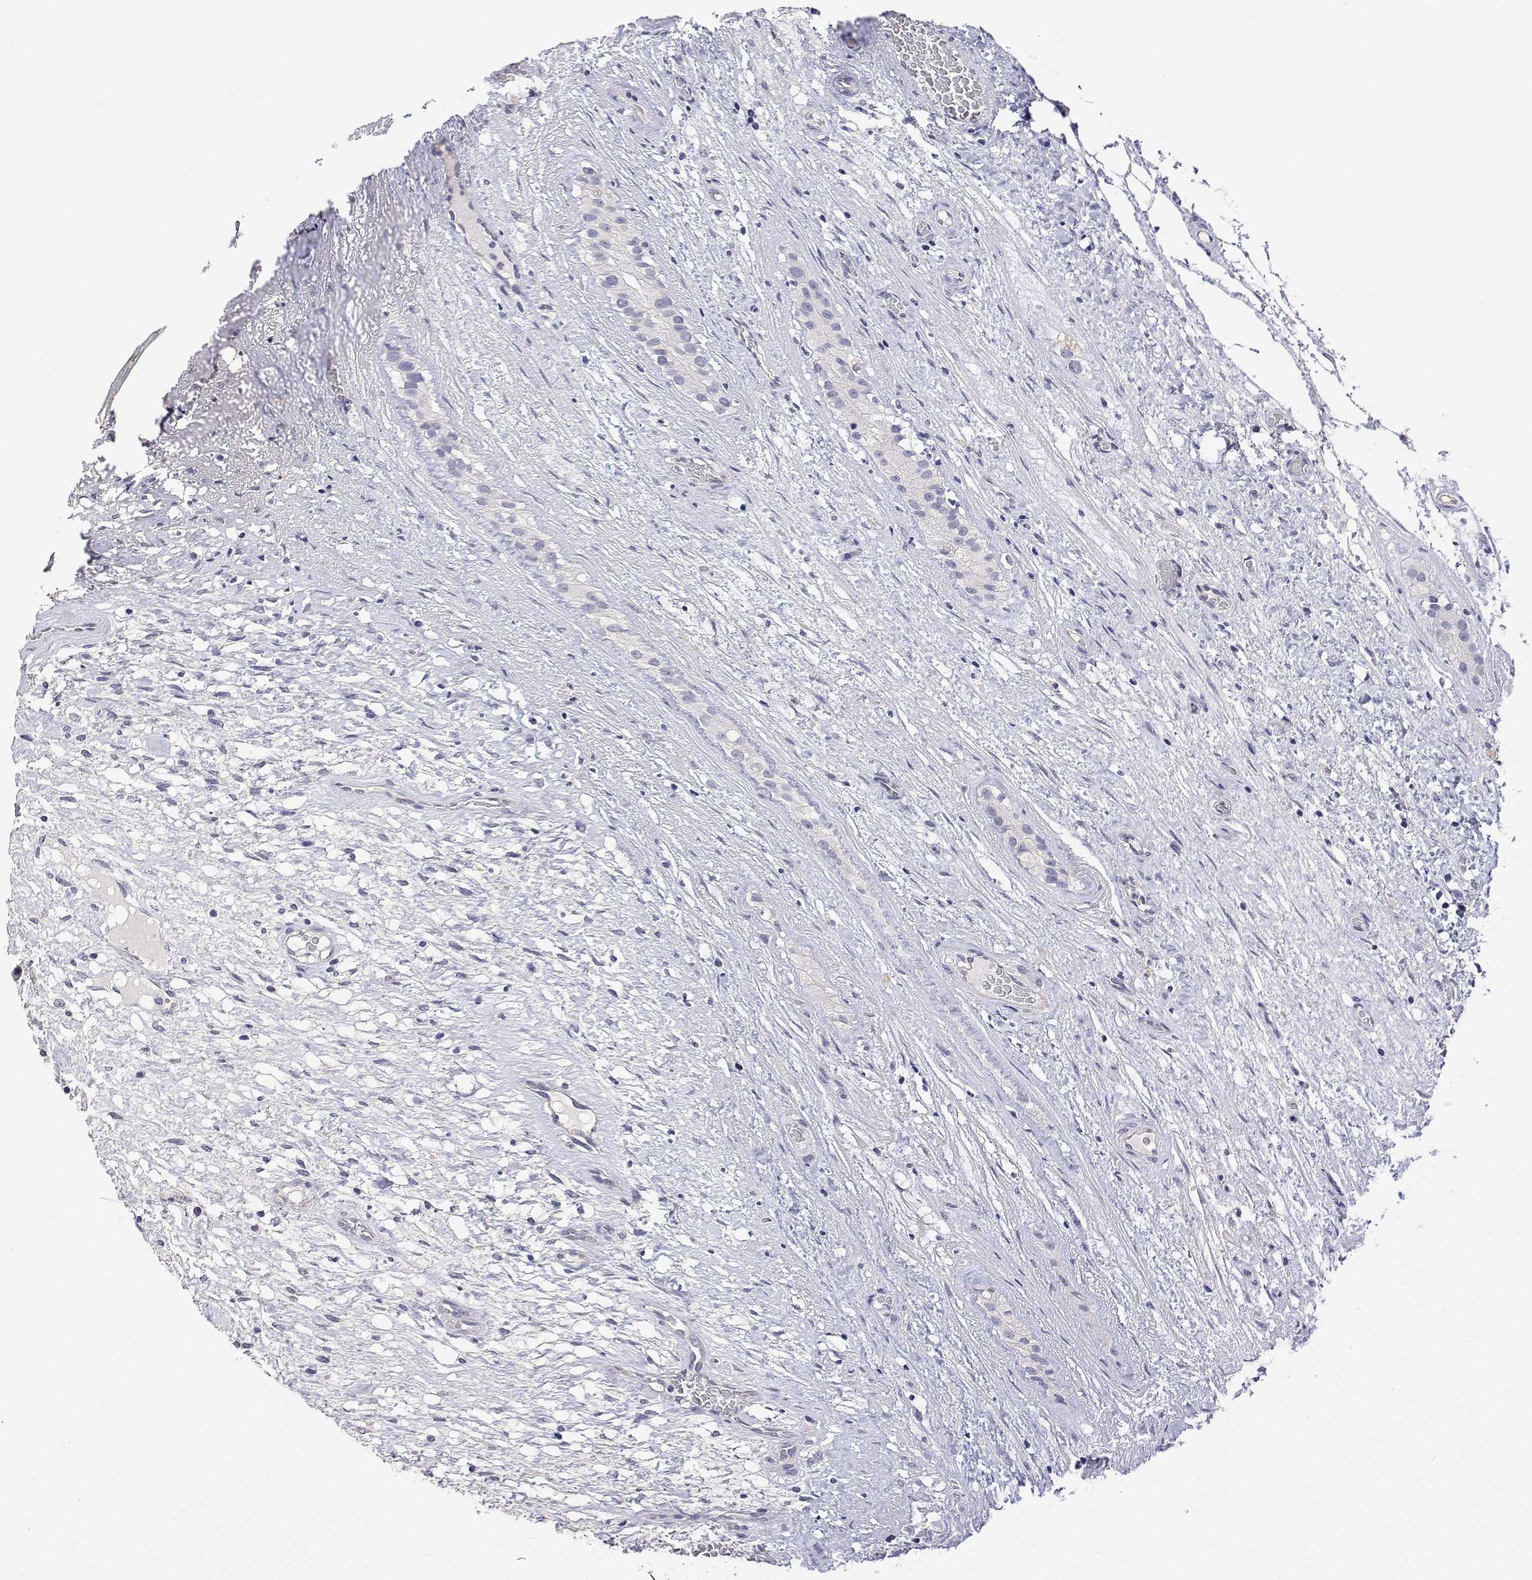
{"staining": {"intensity": "negative", "quantity": "none", "location": "none"}, "tissue": "testis cancer", "cell_type": "Tumor cells", "image_type": "cancer", "snomed": [{"axis": "morphology", "description": "Carcinoma, Embryonal, NOS"}, {"axis": "topography", "description": "Testis"}], "caption": "IHC photomicrograph of testis cancer stained for a protein (brown), which demonstrates no positivity in tumor cells. (DAB IHC, high magnification).", "gene": "PLCB1", "patient": {"sex": "male", "age": 26}}